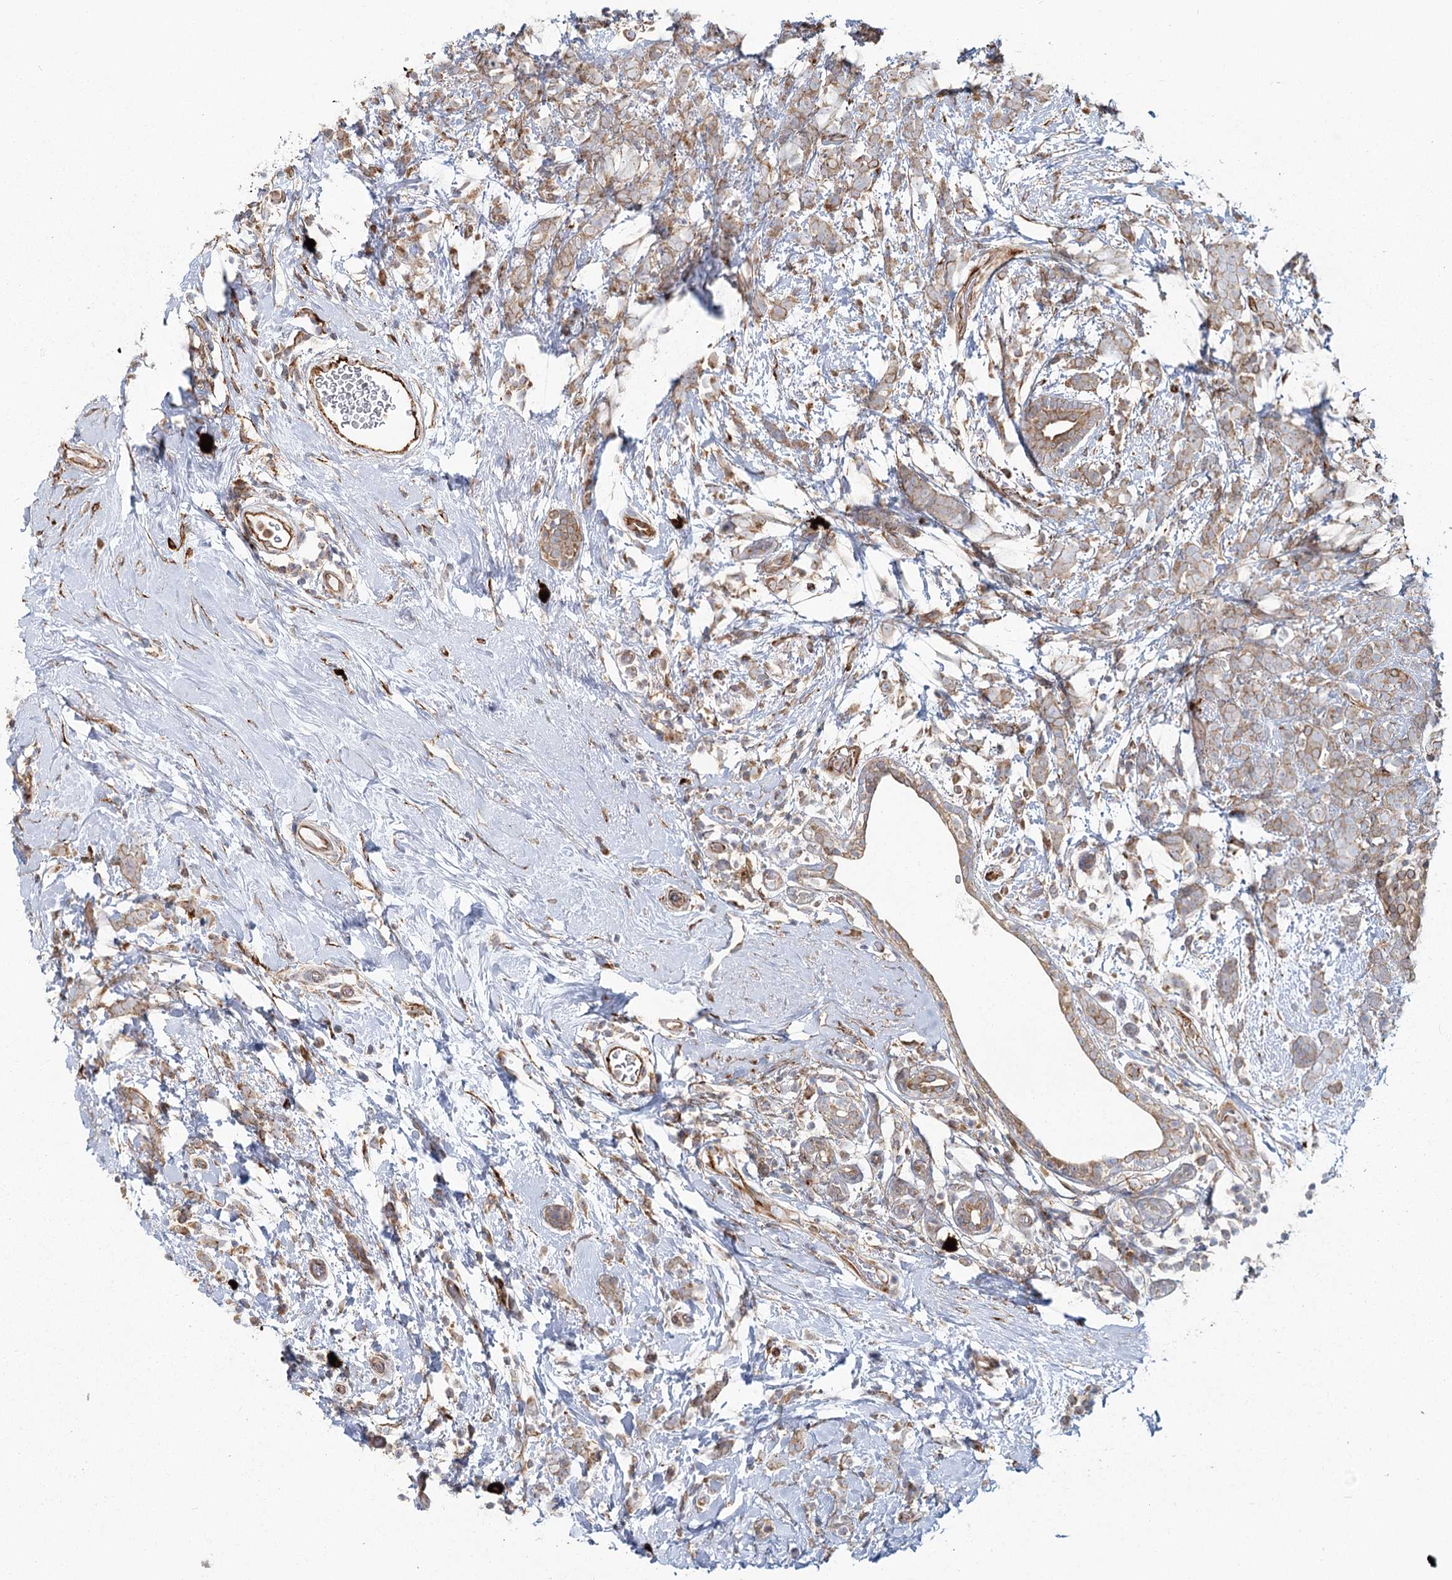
{"staining": {"intensity": "weak", "quantity": ">75%", "location": "cytoplasmic/membranous"}, "tissue": "breast cancer", "cell_type": "Tumor cells", "image_type": "cancer", "snomed": [{"axis": "morphology", "description": "Lobular carcinoma"}, {"axis": "topography", "description": "Breast"}], "caption": "IHC of breast cancer (lobular carcinoma) demonstrates low levels of weak cytoplasmic/membranous positivity in approximately >75% of tumor cells.", "gene": "HARS2", "patient": {"sex": "female", "age": 58}}